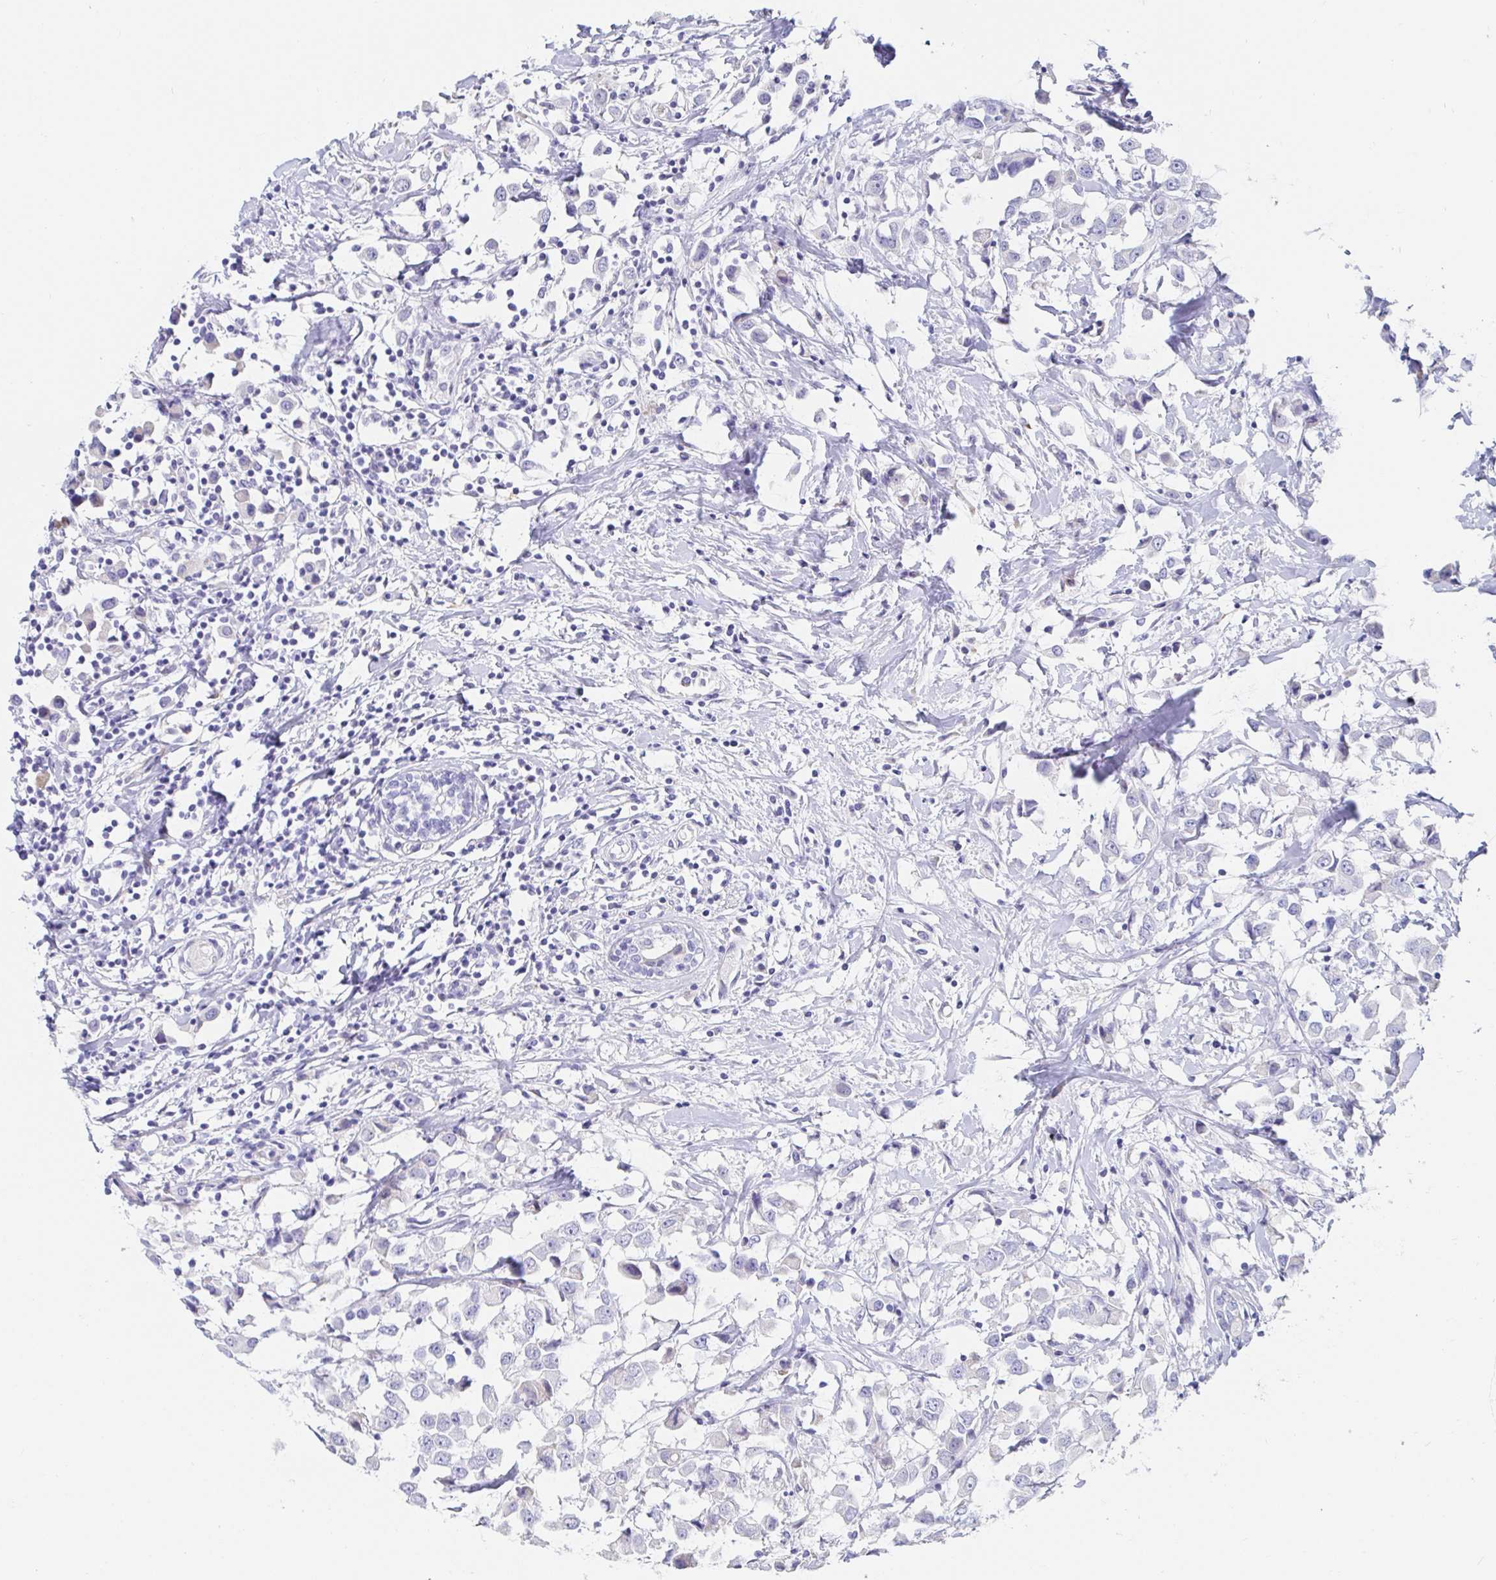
{"staining": {"intensity": "negative", "quantity": "none", "location": "none"}, "tissue": "breast cancer", "cell_type": "Tumor cells", "image_type": "cancer", "snomed": [{"axis": "morphology", "description": "Duct carcinoma"}, {"axis": "topography", "description": "Breast"}], "caption": "Tumor cells are negative for brown protein staining in breast cancer (infiltrating ductal carcinoma).", "gene": "C4orf17", "patient": {"sex": "female", "age": 61}}